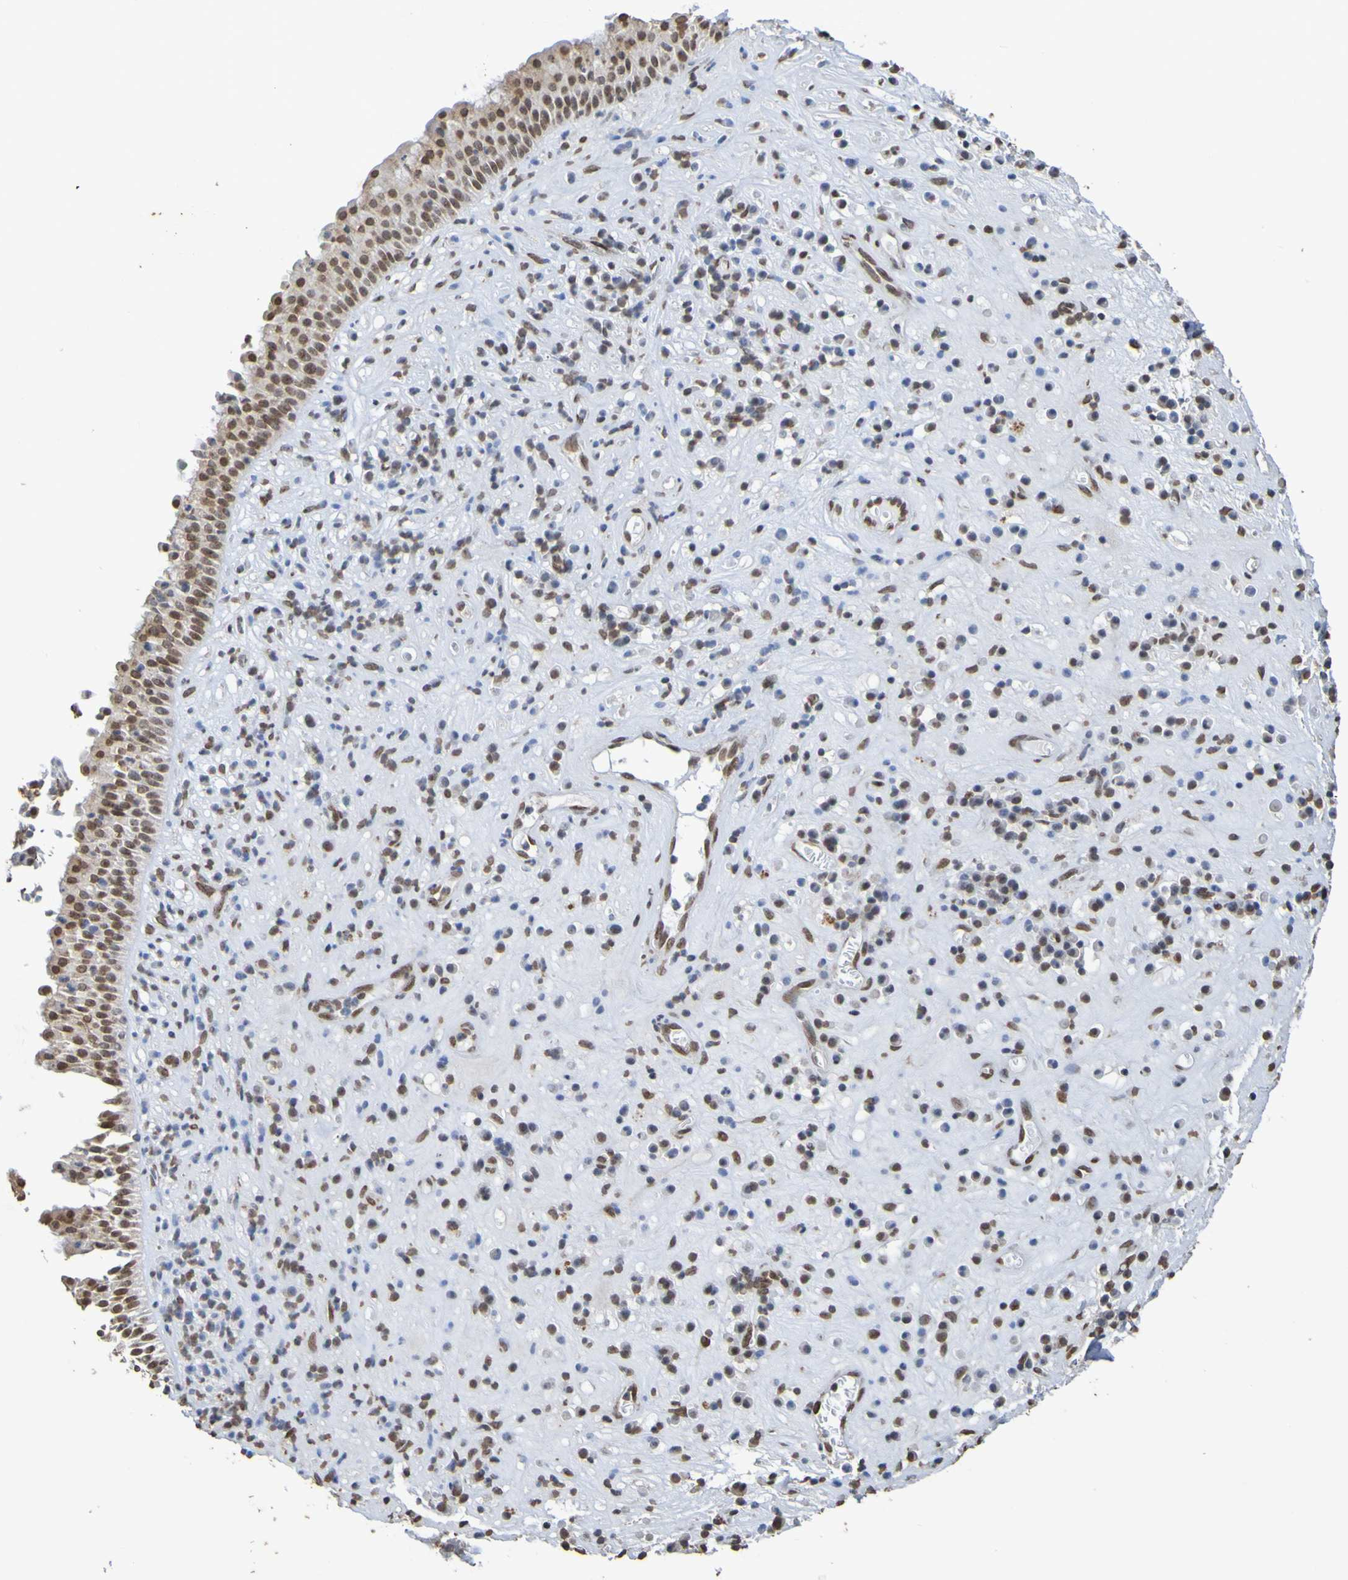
{"staining": {"intensity": "moderate", "quantity": ">75%", "location": "cytoplasmic/membranous,nuclear"}, "tissue": "nasopharynx", "cell_type": "Respiratory epithelial cells", "image_type": "normal", "snomed": [{"axis": "morphology", "description": "Normal tissue, NOS"}, {"axis": "topography", "description": "Nasopharynx"}], "caption": "Moderate cytoplasmic/membranous,nuclear staining for a protein is seen in approximately >75% of respiratory epithelial cells of normal nasopharynx using IHC.", "gene": "ALKBH2", "patient": {"sex": "female", "age": 51}}